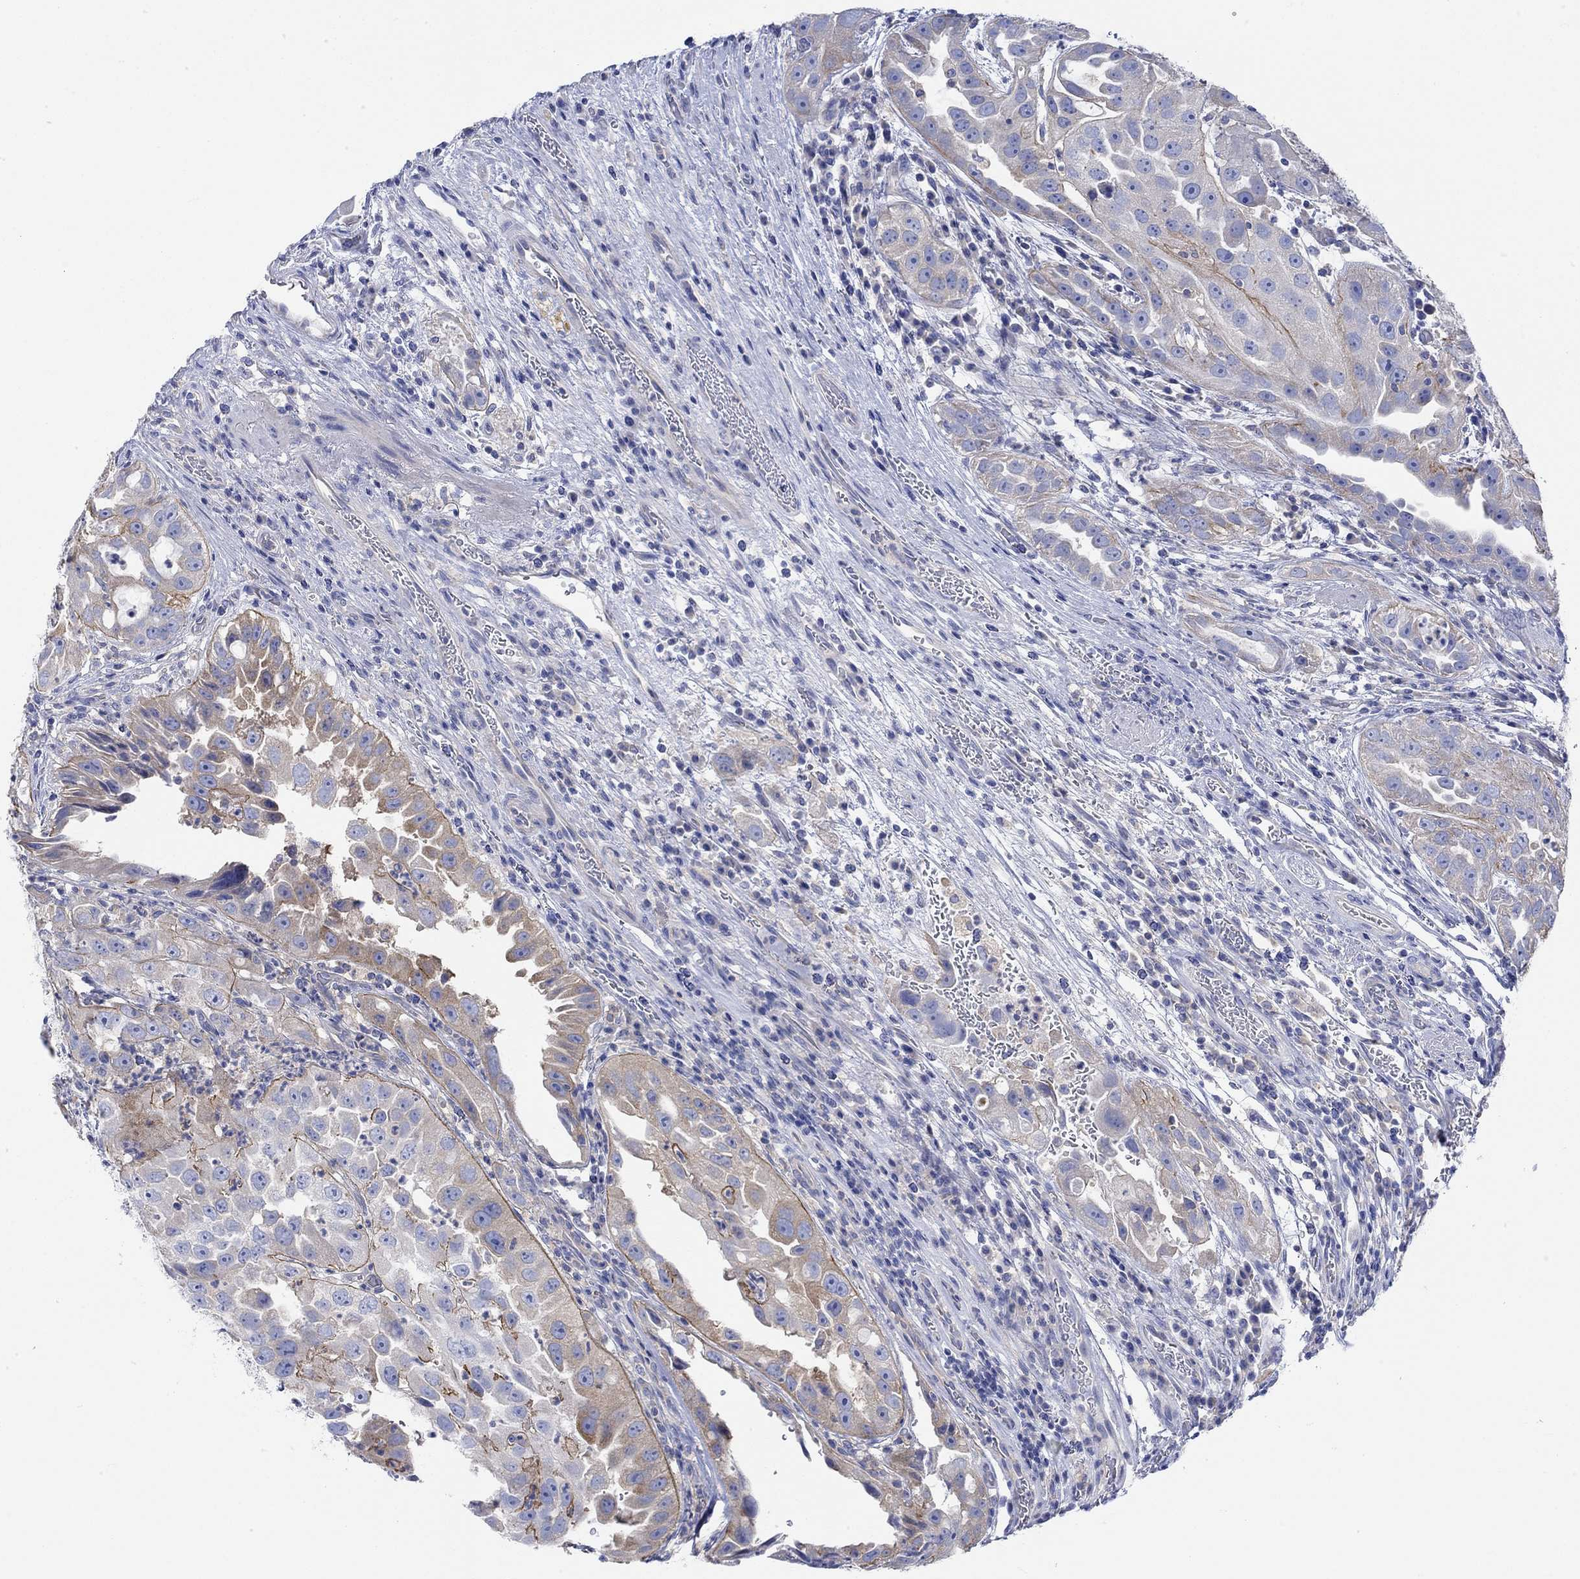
{"staining": {"intensity": "moderate", "quantity": "<25%", "location": "cytoplasmic/membranous"}, "tissue": "urothelial cancer", "cell_type": "Tumor cells", "image_type": "cancer", "snomed": [{"axis": "morphology", "description": "Urothelial carcinoma, High grade"}, {"axis": "topography", "description": "Urinary bladder"}], "caption": "This image demonstrates immunohistochemistry staining of human urothelial cancer, with low moderate cytoplasmic/membranous expression in approximately <25% of tumor cells.", "gene": "REEP6", "patient": {"sex": "female", "age": 41}}